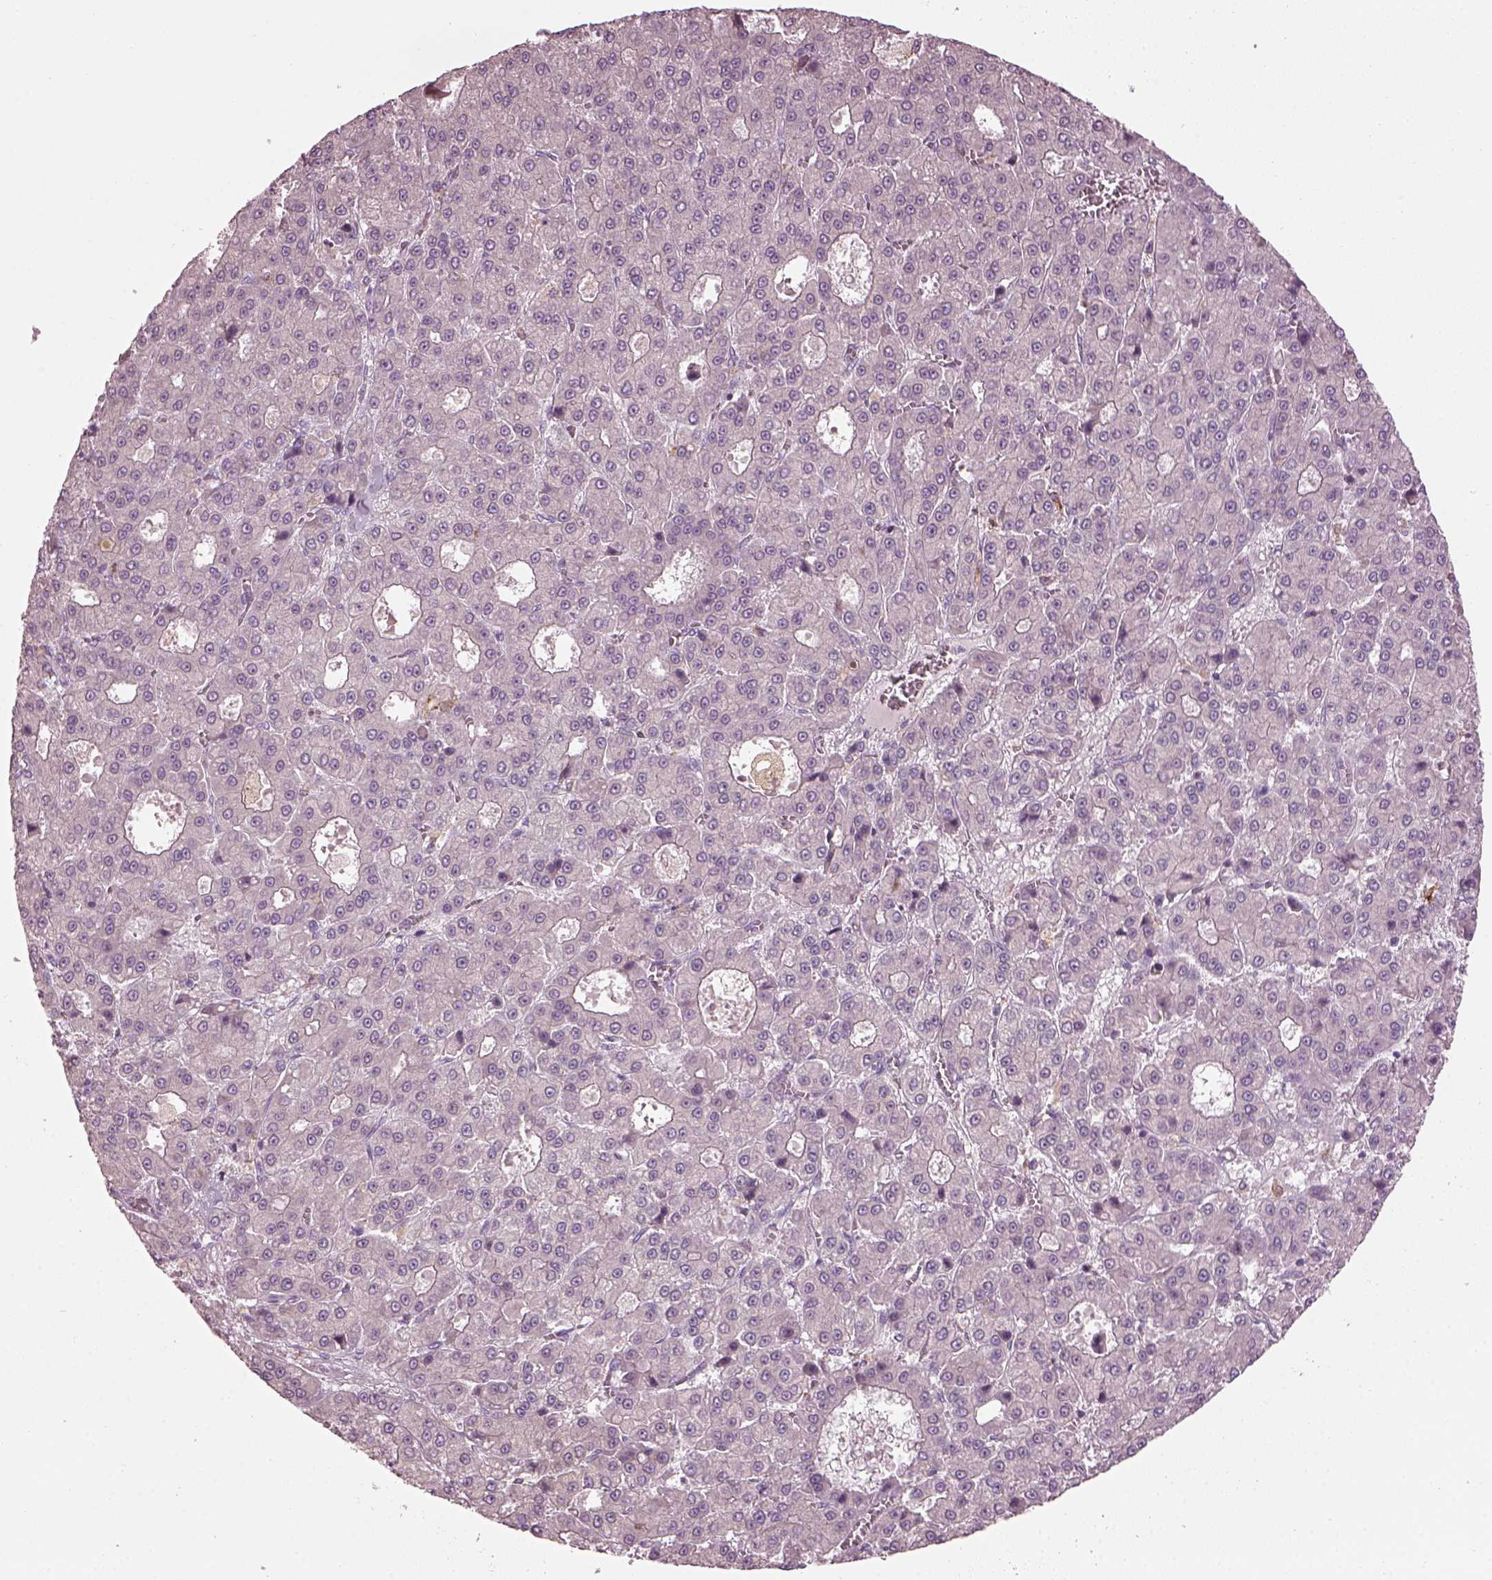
{"staining": {"intensity": "negative", "quantity": "none", "location": "none"}, "tissue": "liver cancer", "cell_type": "Tumor cells", "image_type": "cancer", "snomed": [{"axis": "morphology", "description": "Carcinoma, Hepatocellular, NOS"}, {"axis": "topography", "description": "Liver"}], "caption": "The micrograph displays no staining of tumor cells in hepatocellular carcinoma (liver).", "gene": "TMEM231", "patient": {"sex": "male", "age": 70}}